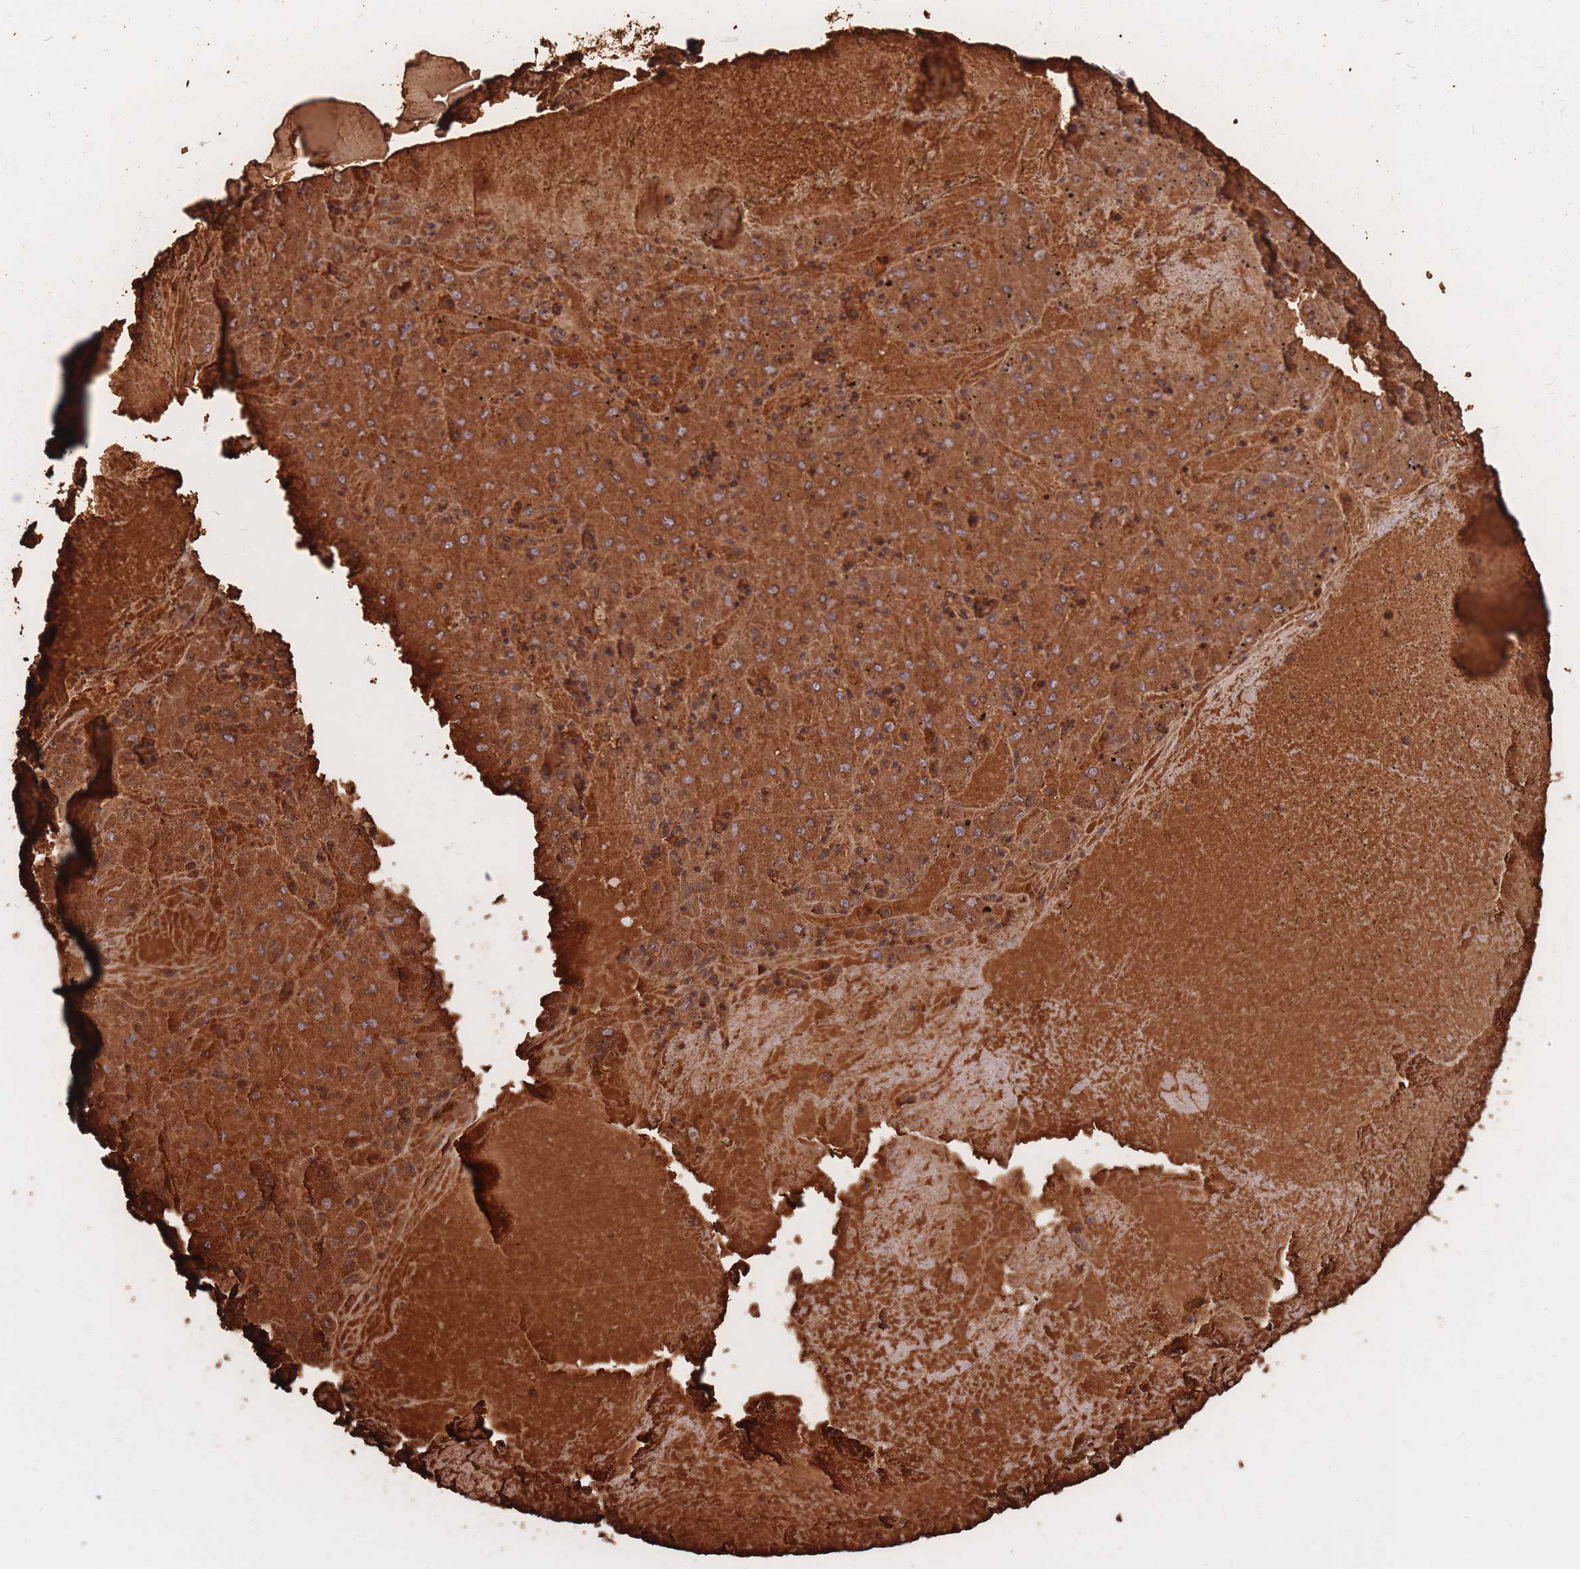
{"staining": {"intensity": "moderate", "quantity": ">75%", "location": "cytoplasmic/membranous"}, "tissue": "liver cancer", "cell_type": "Tumor cells", "image_type": "cancer", "snomed": [{"axis": "morphology", "description": "Carcinoma, Hepatocellular, NOS"}, {"axis": "topography", "description": "Liver"}], "caption": "Human liver hepatocellular carcinoma stained with a protein marker displays moderate staining in tumor cells.", "gene": "ATP10D", "patient": {"sex": "male", "age": 72}}